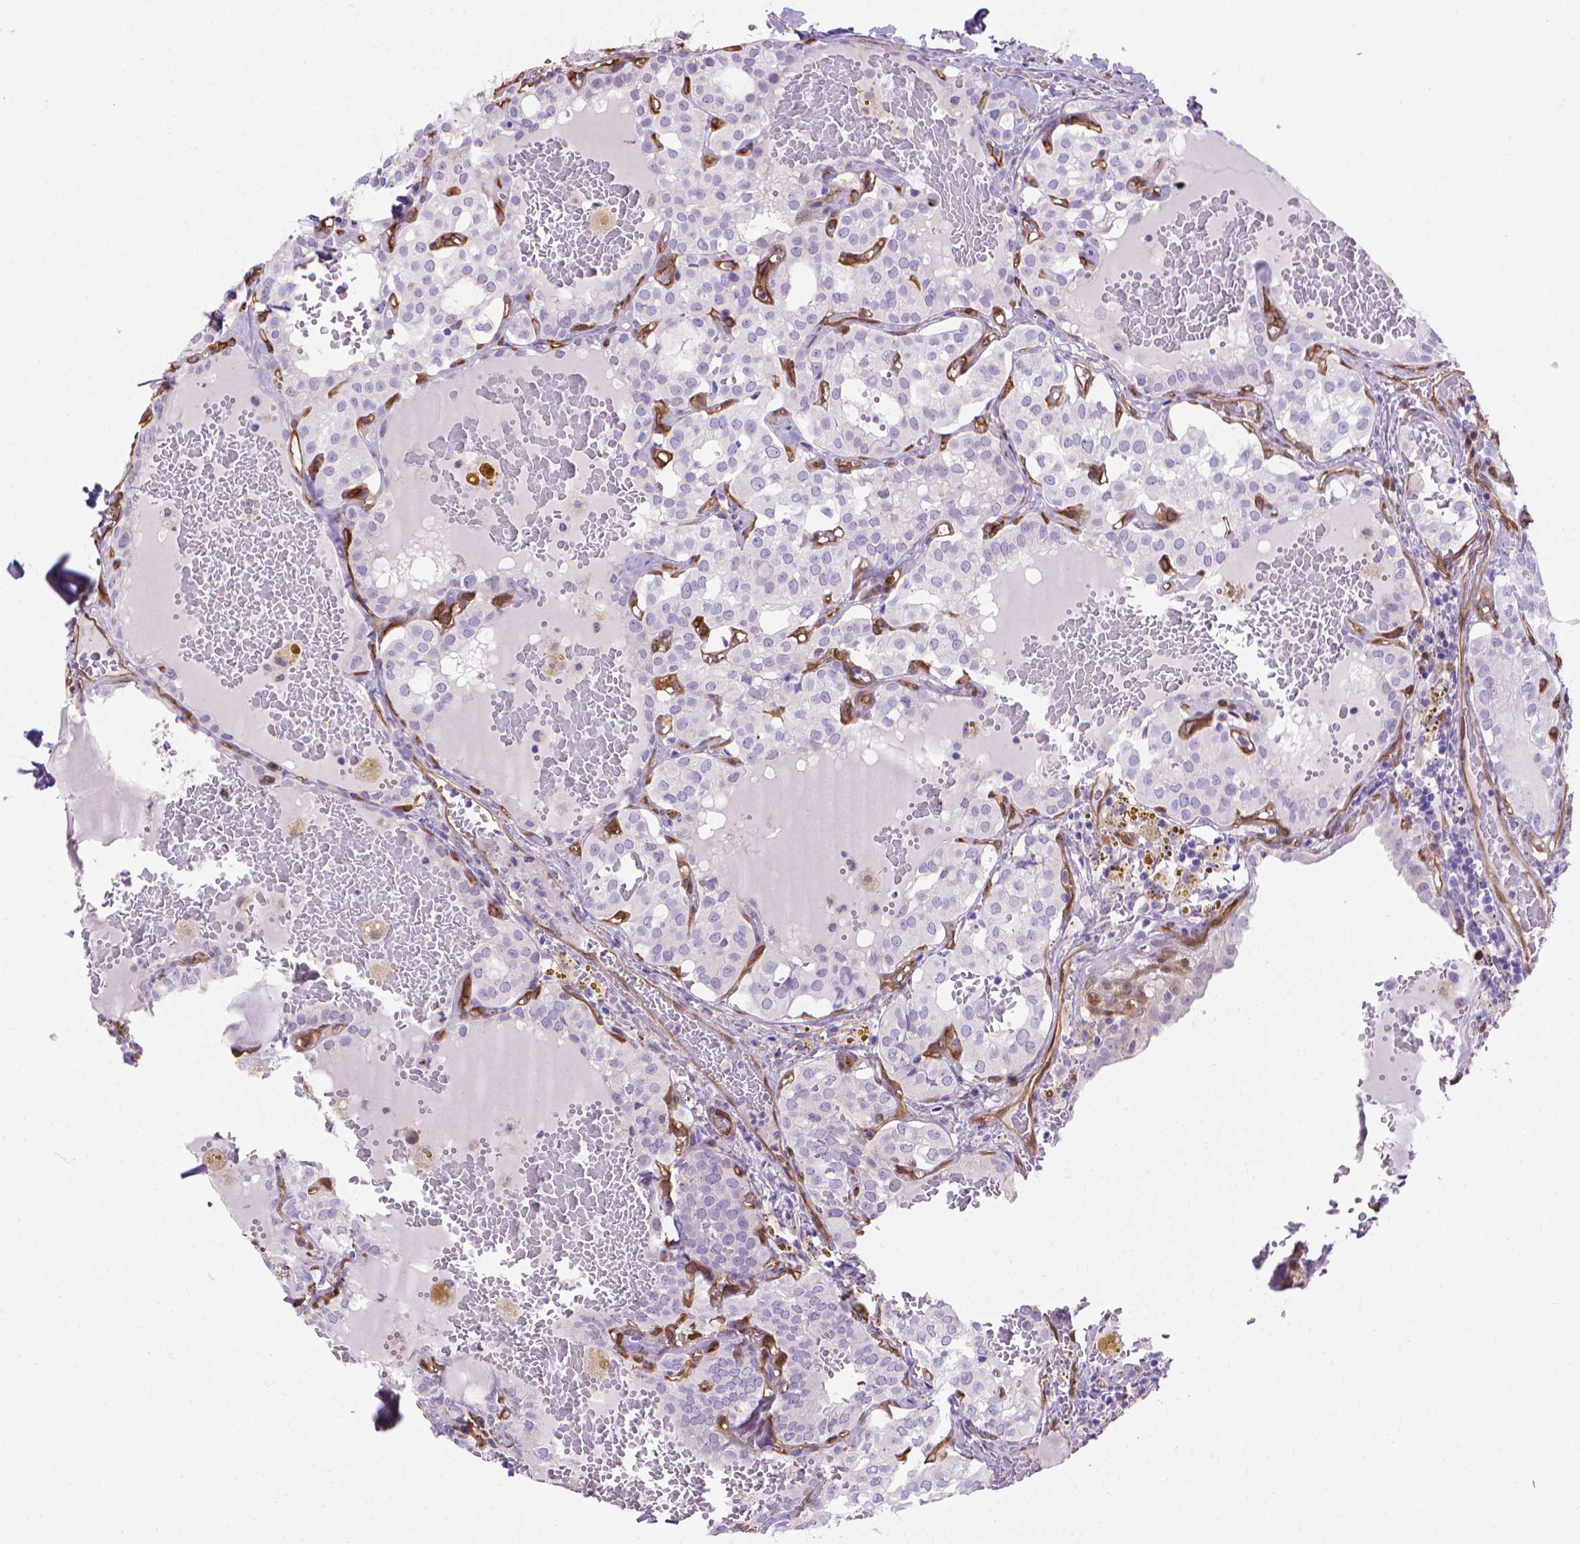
{"staining": {"intensity": "negative", "quantity": "none", "location": "none"}, "tissue": "thyroid cancer", "cell_type": "Tumor cells", "image_type": "cancer", "snomed": [{"axis": "morphology", "description": "Papillary adenocarcinoma, NOS"}, {"axis": "topography", "description": "Thyroid gland"}], "caption": "Tumor cells are negative for protein expression in human thyroid cancer (papillary adenocarcinoma).", "gene": "CLIC4", "patient": {"sex": "male", "age": 20}}